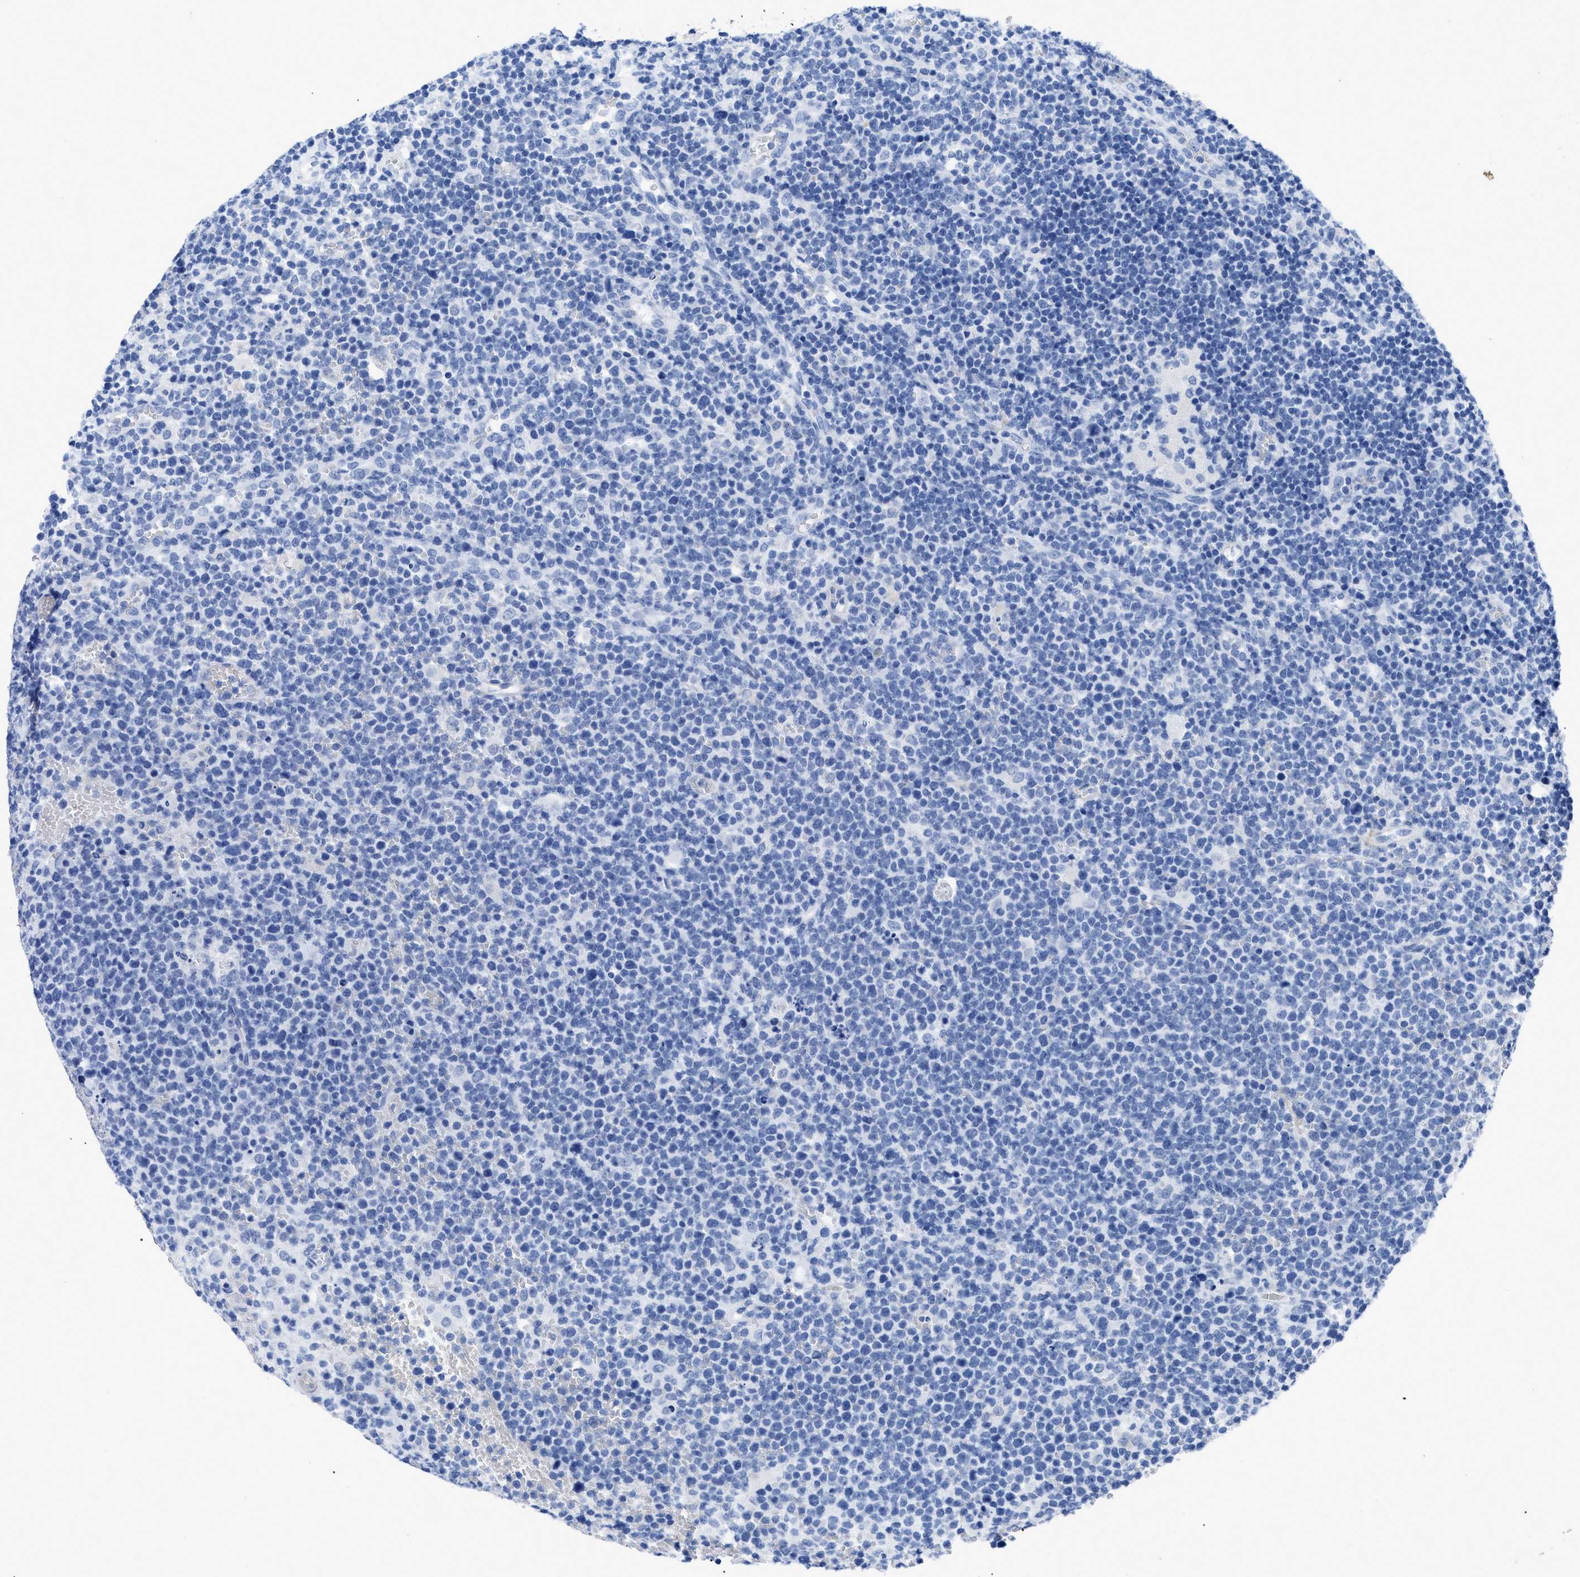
{"staining": {"intensity": "negative", "quantity": "none", "location": "none"}, "tissue": "lymphoma", "cell_type": "Tumor cells", "image_type": "cancer", "snomed": [{"axis": "morphology", "description": "Malignant lymphoma, non-Hodgkin's type, High grade"}, {"axis": "topography", "description": "Lymph node"}], "caption": "This is an immunohistochemistry image of human lymphoma. There is no expression in tumor cells.", "gene": "DUSP26", "patient": {"sex": "male", "age": 61}}